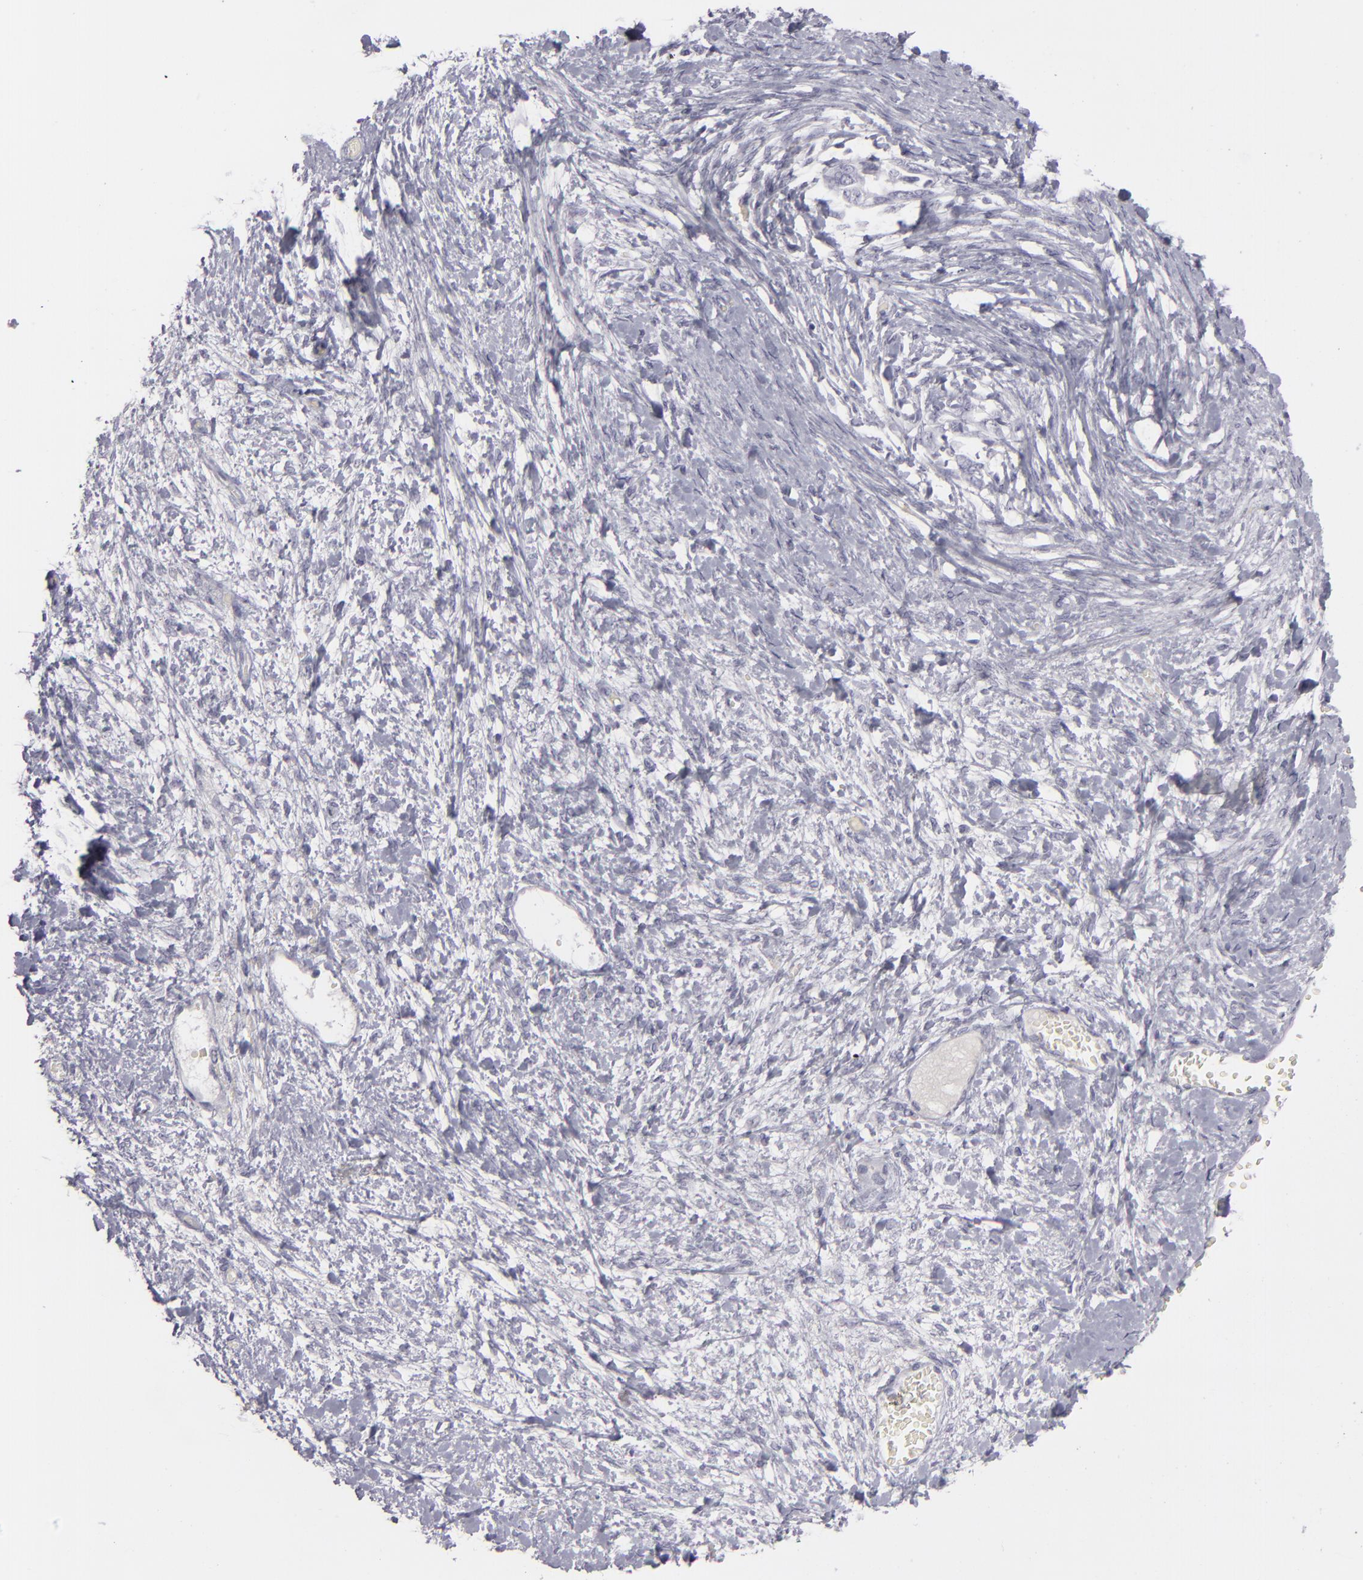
{"staining": {"intensity": "negative", "quantity": "none", "location": "none"}, "tissue": "ovarian cancer", "cell_type": "Tumor cells", "image_type": "cancer", "snomed": [{"axis": "morphology", "description": "Cystadenocarcinoma, serous, NOS"}, {"axis": "topography", "description": "Ovary"}], "caption": "Ovarian cancer was stained to show a protein in brown. There is no significant staining in tumor cells.", "gene": "CDX2", "patient": {"sex": "female", "age": 69}}